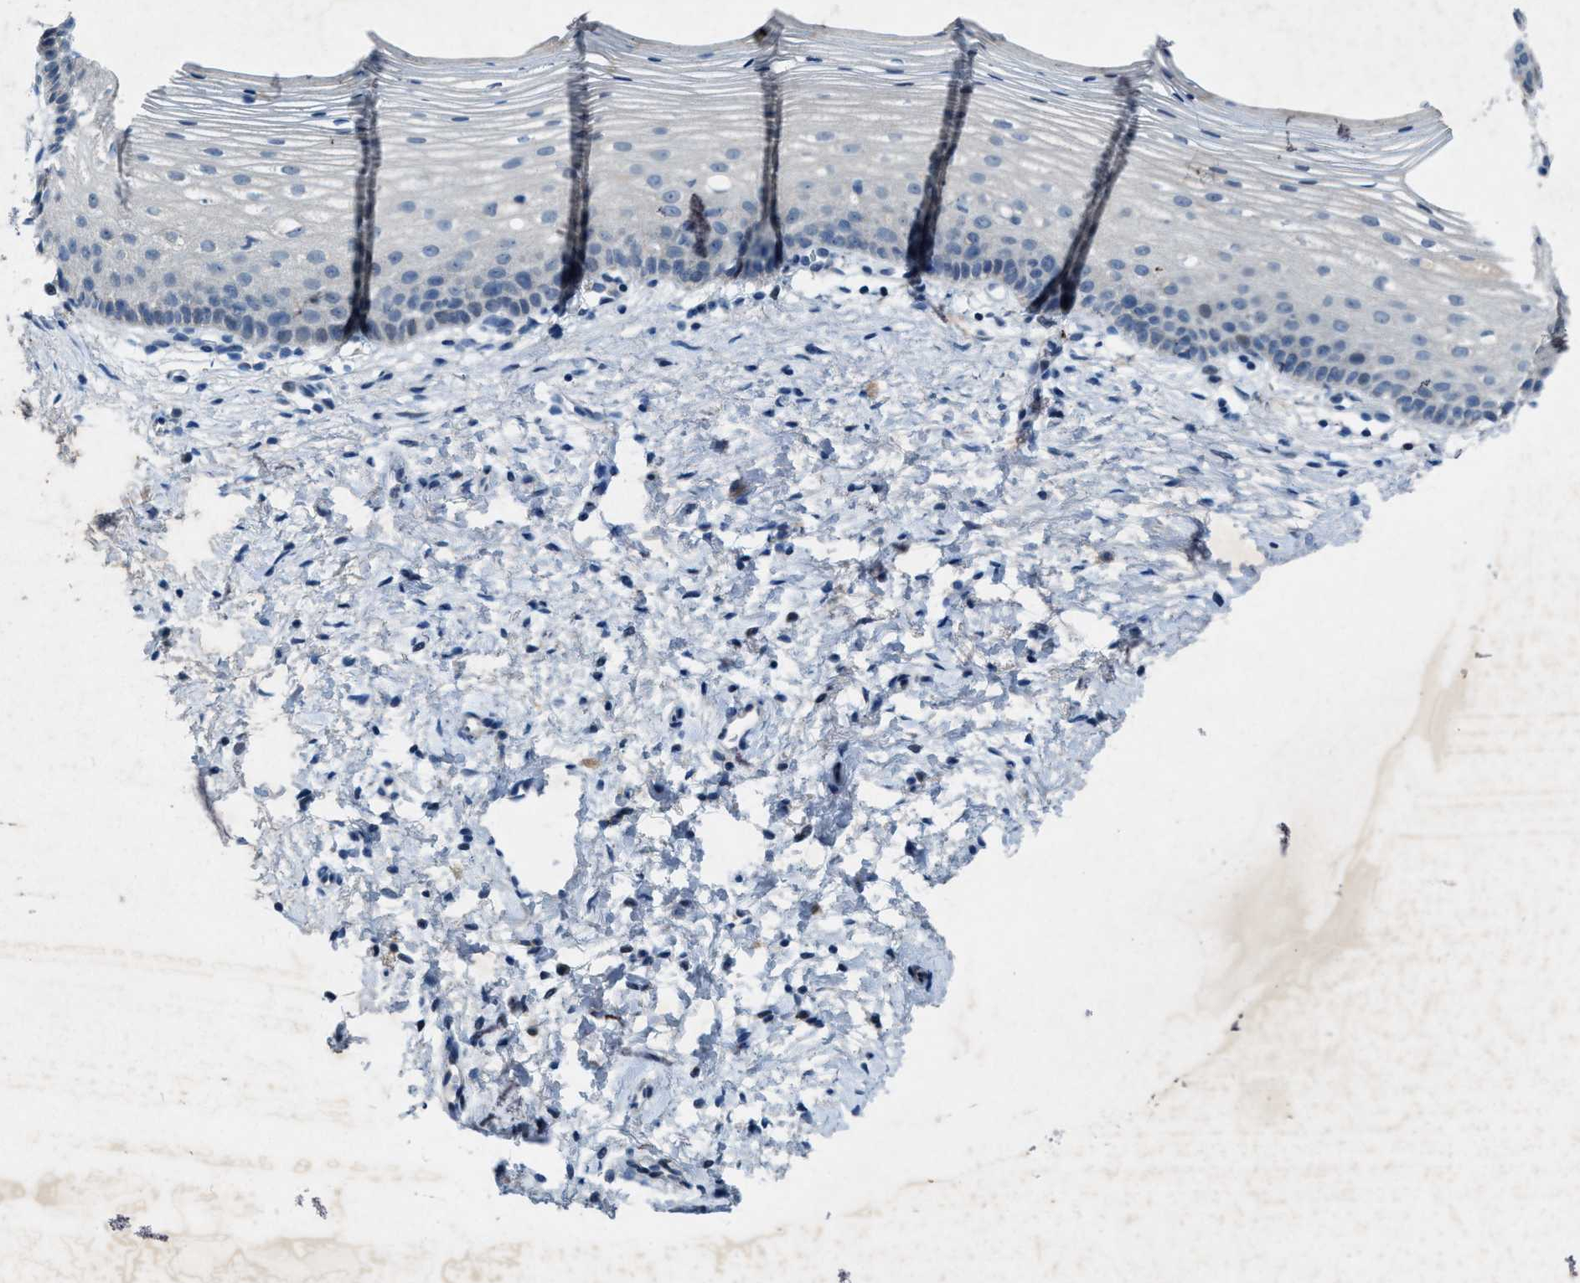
{"staining": {"intensity": "strong", "quantity": ">75%", "location": "cytoplasmic/membranous"}, "tissue": "cervix", "cell_type": "Glandular cells", "image_type": "normal", "snomed": [{"axis": "morphology", "description": "Normal tissue, NOS"}, {"axis": "topography", "description": "Cervix"}], "caption": "Protein analysis of normal cervix shows strong cytoplasmic/membranous positivity in about >75% of glandular cells.", "gene": "URGCP", "patient": {"sex": "female", "age": 72}}